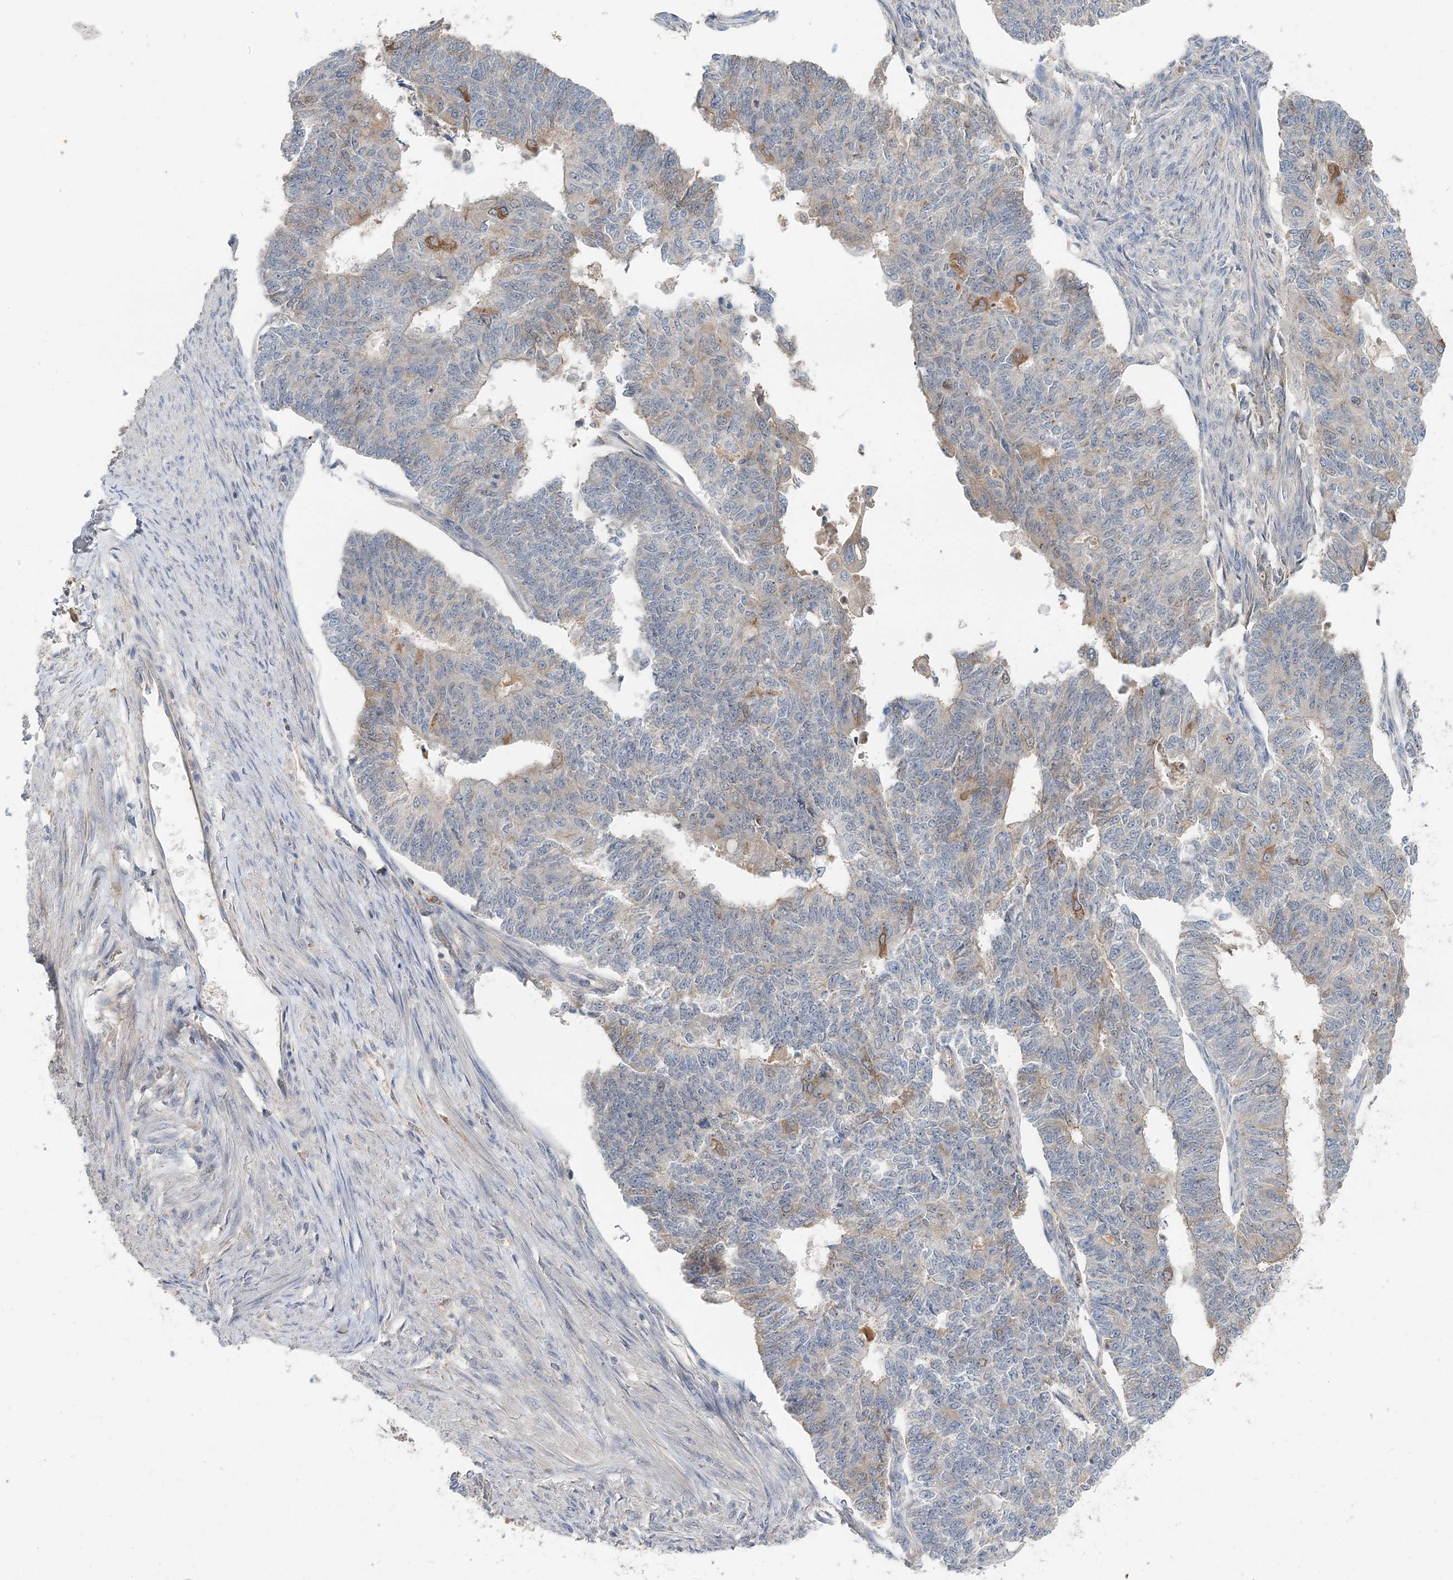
{"staining": {"intensity": "moderate", "quantity": "<25%", "location": "cytoplasmic/membranous"}, "tissue": "endometrial cancer", "cell_type": "Tumor cells", "image_type": "cancer", "snomed": [{"axis": "morphology", "description": "Adenocarcinoma, NOS"}, {"axis": "topography", "description": "Endometrium"}], "caption": "Adenocarcinoma (endometrial) tissue shows moderate cytoplasmic/membranous staining in approximately <25% of tumor cells, visualized by immunohistochemistry.", "gene": "RNF25", "patient": {"sex": "female", "age": 32}}